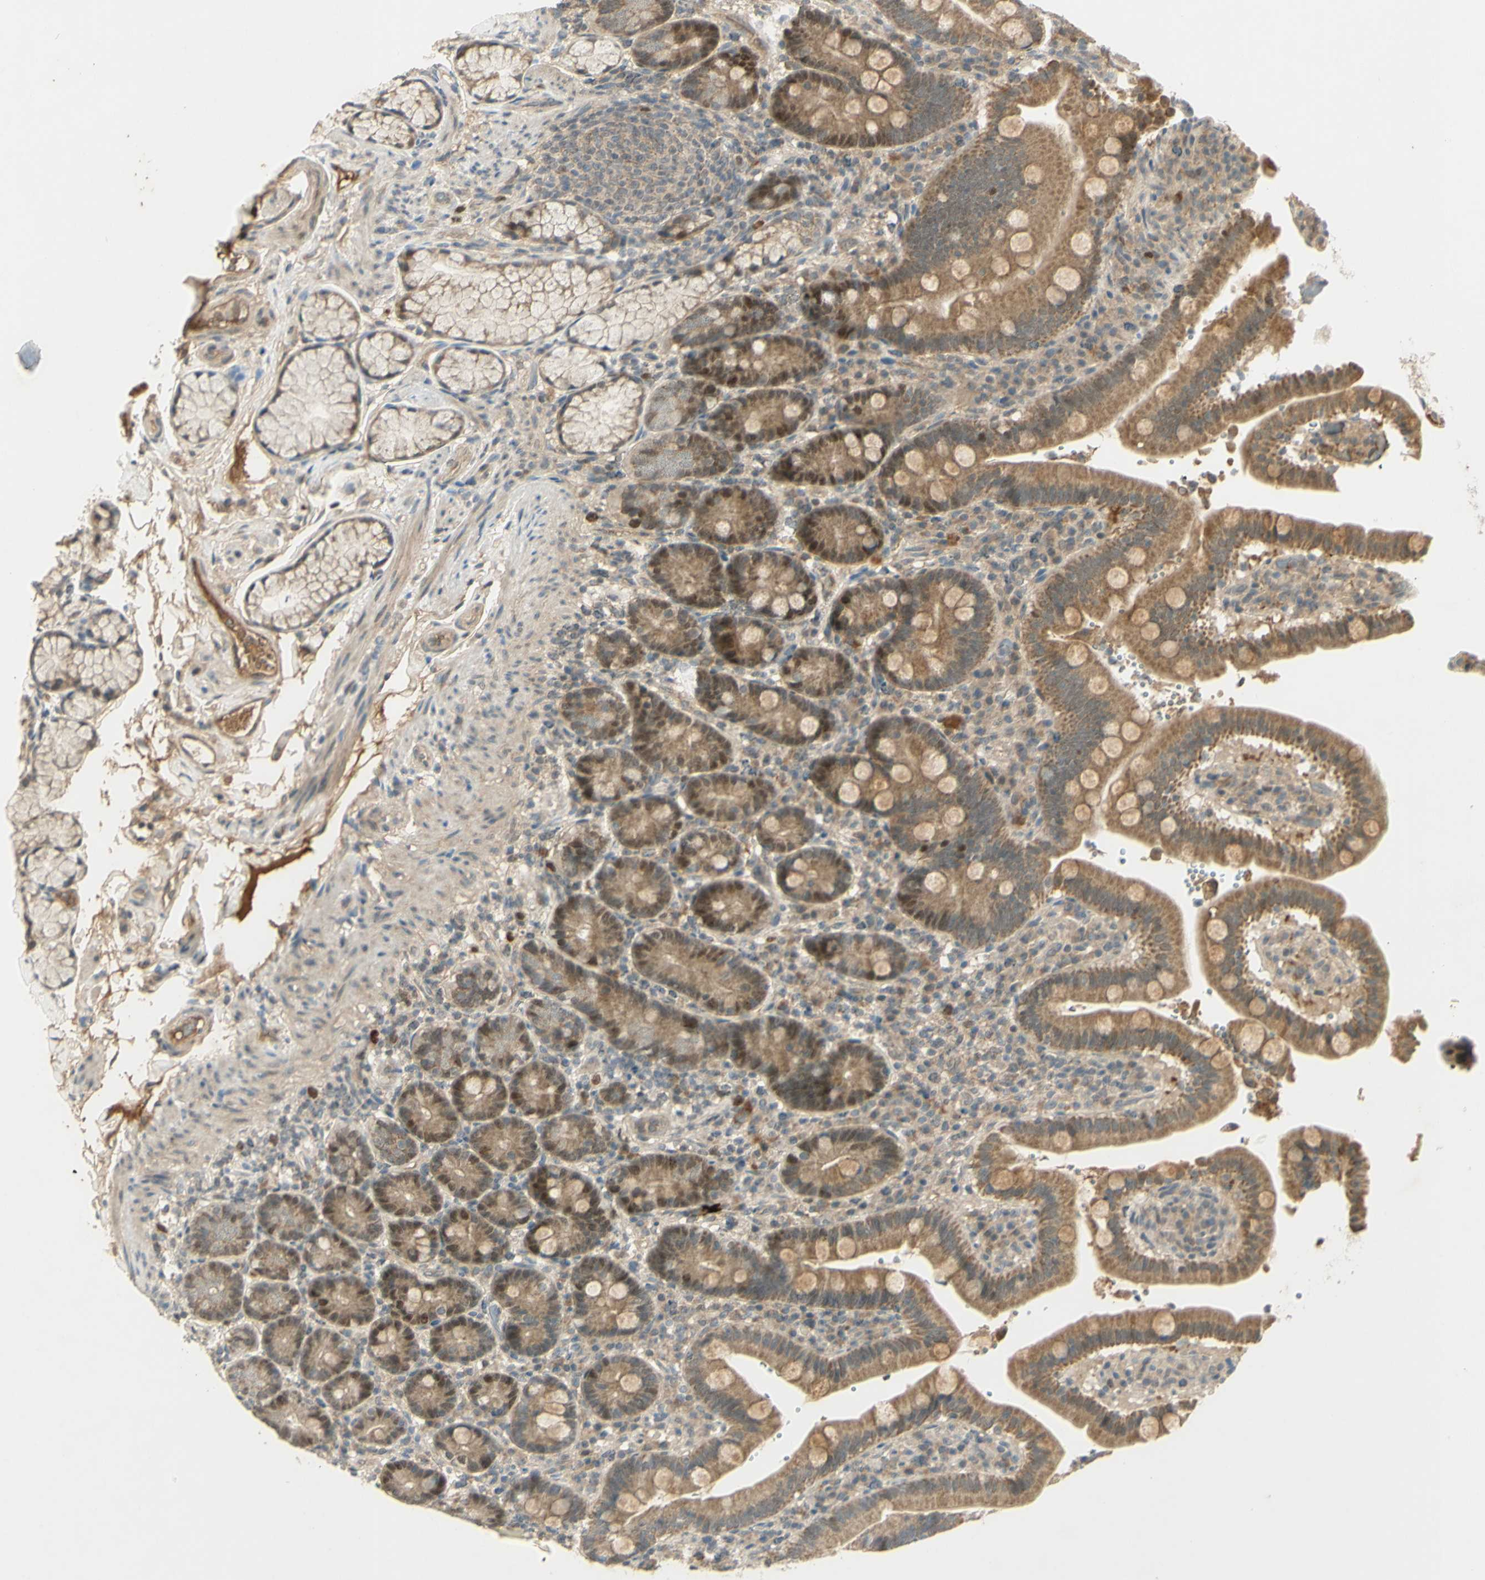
{"staining": {"intensity": "moderate", "quantity": "25%-75%", "location": "cytoplasmic/membranous,nuclear"}, "tissue": "duodenum", "cell_type": "Glandular cells", "image_type": "normal", "snomed": [{"axis": "morphology", "description": "Normal tissue, NOS"}, {"axis": "topography", "description": "Small intestine, NOS"}], "caption": "The histopathology image reveals staining of unremarkable duodenum, revealing moderate cytoplasmic/membranous,nuclear protein positivity (brown color) within glandular cells. (Stains: DAB (3,3'-diaminobenzidine) in brown, nuclei in blue, Microscopy: brightfield microscopy at high magnification).", "gene": "RAD18", "patient": {"sex": "female", "age": 71}}